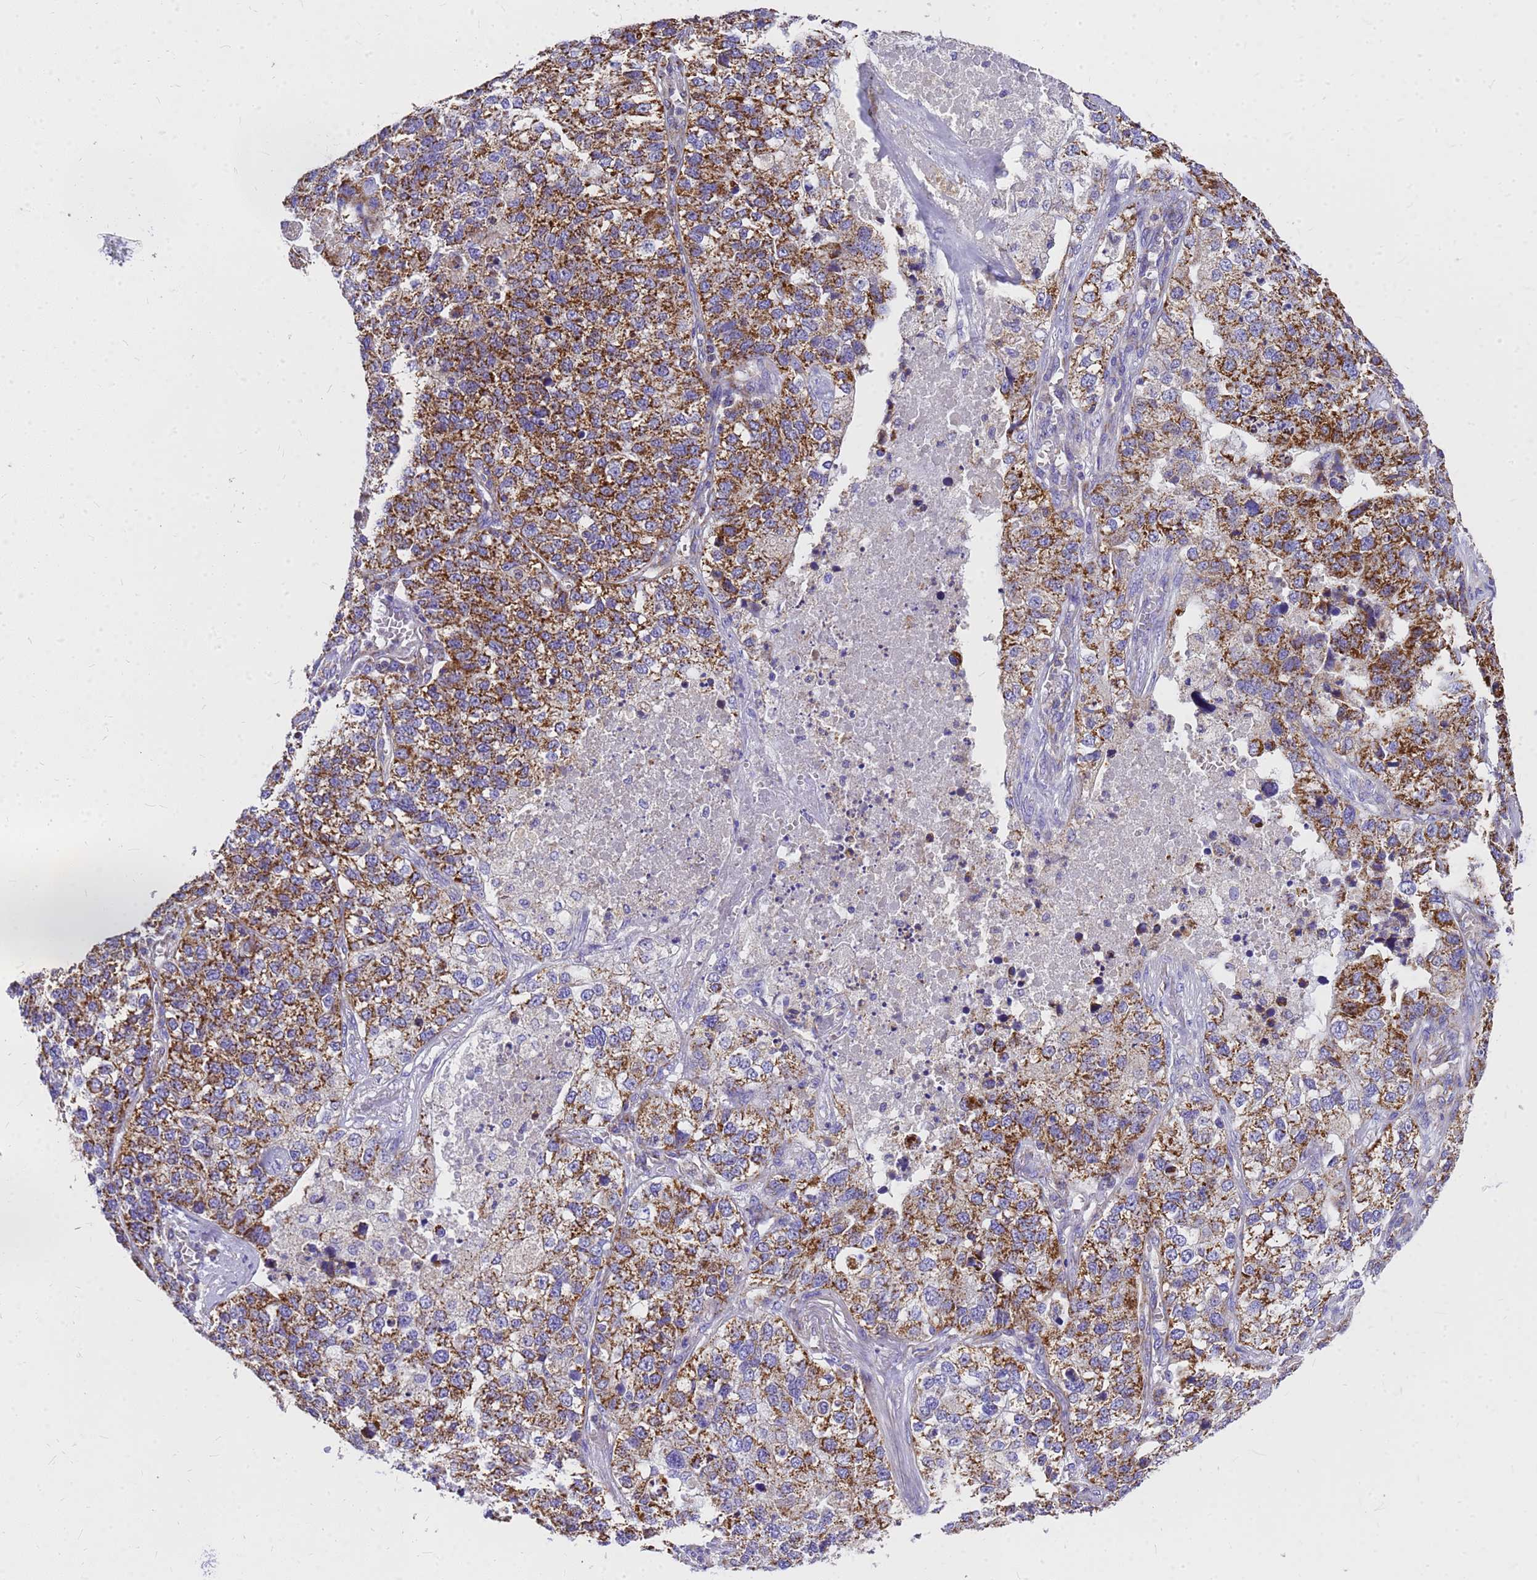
{"staining": {"intensity": "strong", "quantity": ">75%", "location": "cytoplasmic/membranous"}, "tissue": "lung cancer", "cell_type": "Tumor cells", "image_type": "cancer", "snomed": [{"axis": "morphology", "description": "Adenocarcinoma, NOS"}, {"axis": "topography", "description": "Lung"}], "caption": "Lung cancer (adenocarcinoma) was stained to show a protein in brown. There is high levels of strong cytoplasmic/membranous staining in approximately >75% of tumor cells.", "gene": "MRPS26", "patient": {"sex": "male", "age": 49}}